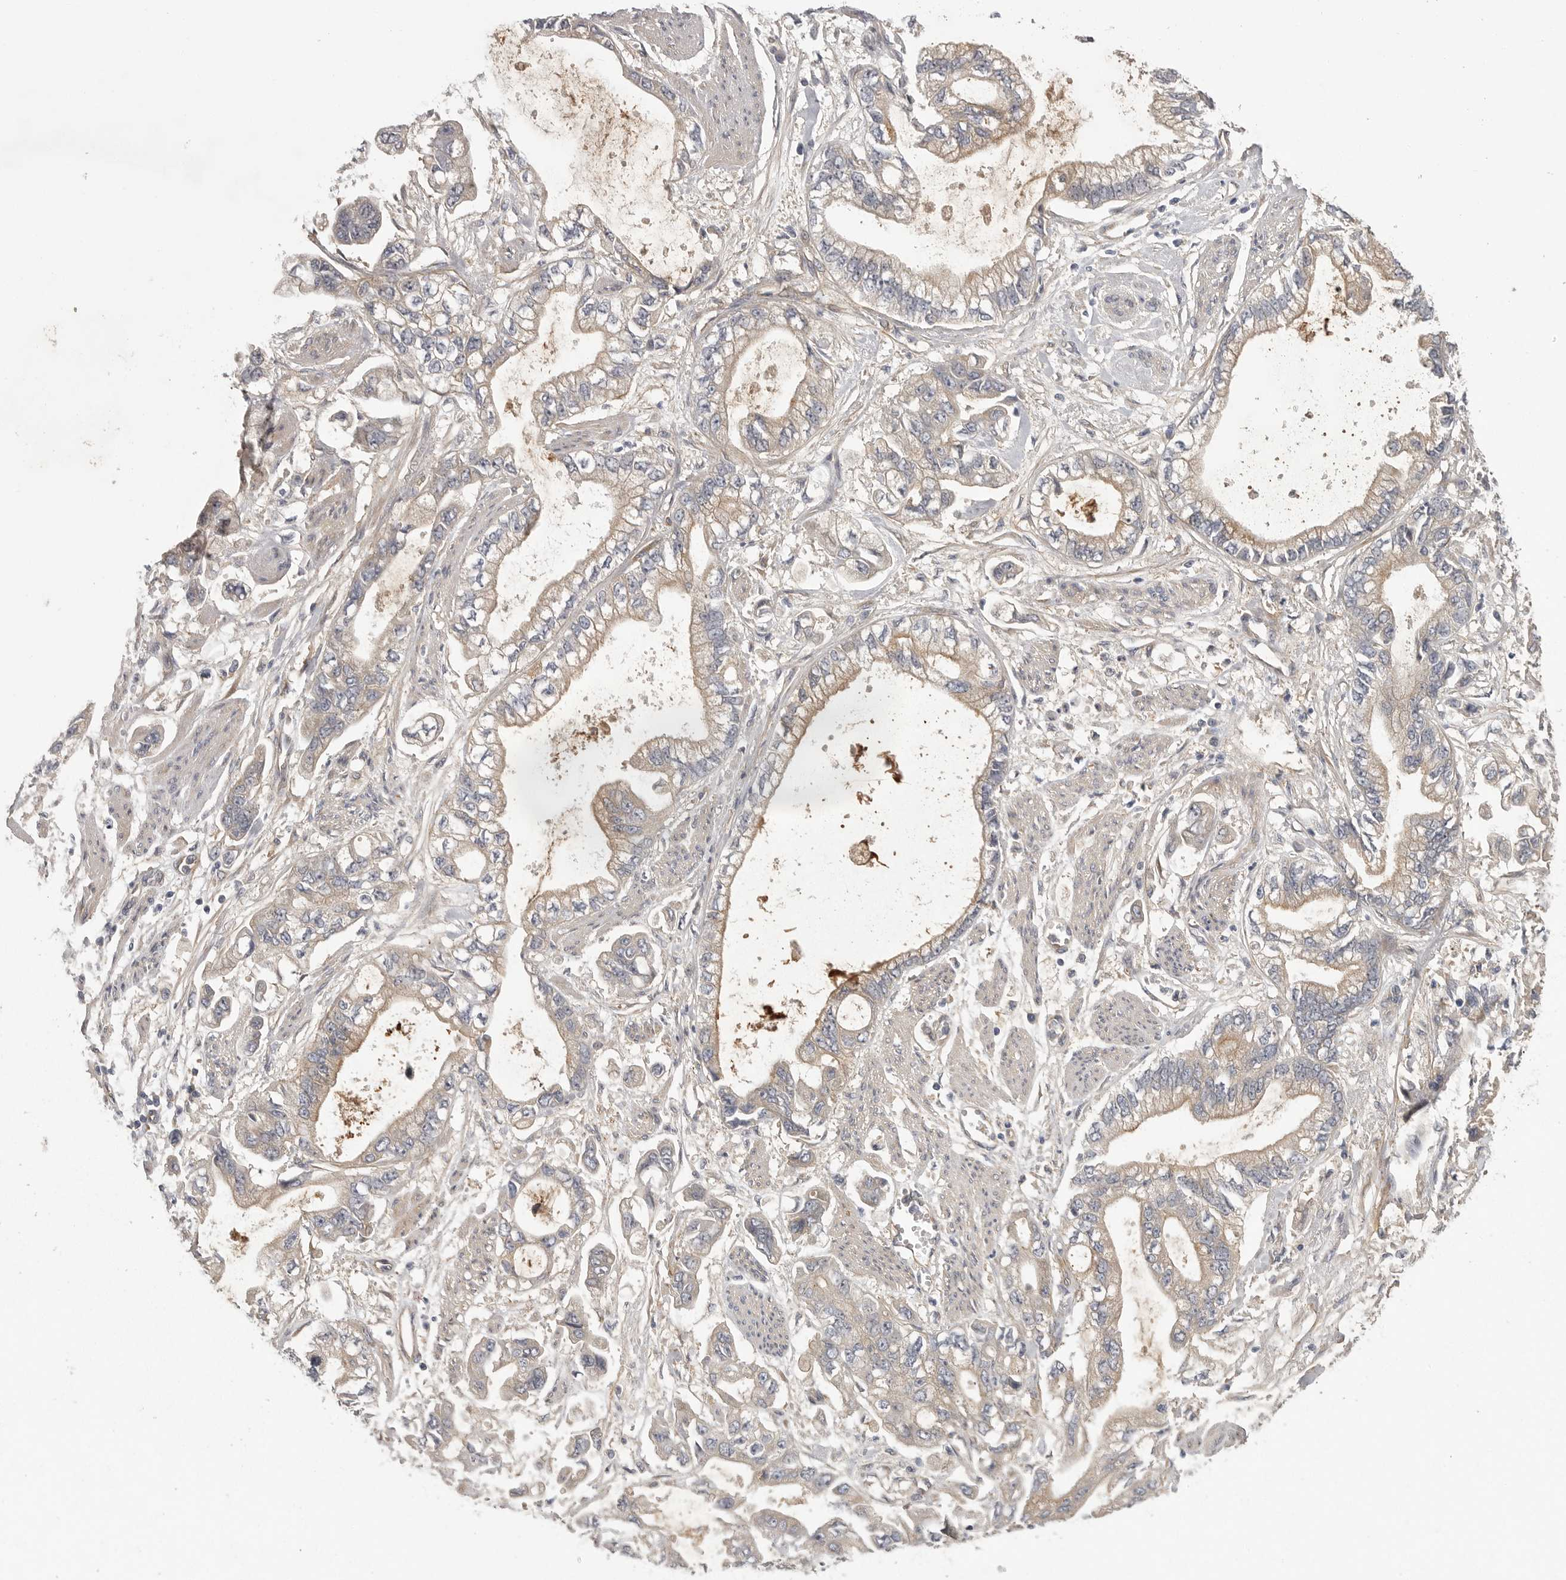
{"staining": {"intensity": "weak", "quantity": "<25%", "location": "cytoplasmic/membranous"}, "tissue": "stomach cancer", "cell_type": "Tumor cells", "image_type": "cancer", "snomed": [{"axis": "morphology", "description": "Normal tissue, NOS"}, {"axis": "morphology", "description": "Adenocarcinoma, NOS"}, {"axis": "topography", "description": "Stomach"}], "caption": "IHC micrograph of neoplastic tissue: adenocarcinoma (stomach) stained with DAB shows no significant protein staining in tumor cells. The staining was performed using DAB (3,3'-diaminobenzidine) to visualize the protein expression in brown, while the nuclei were stained in blue with hematoxylin (Magnification: 20x).", "gene": "OSBPL9", "patient": {"sex": "male", "age": 62}}